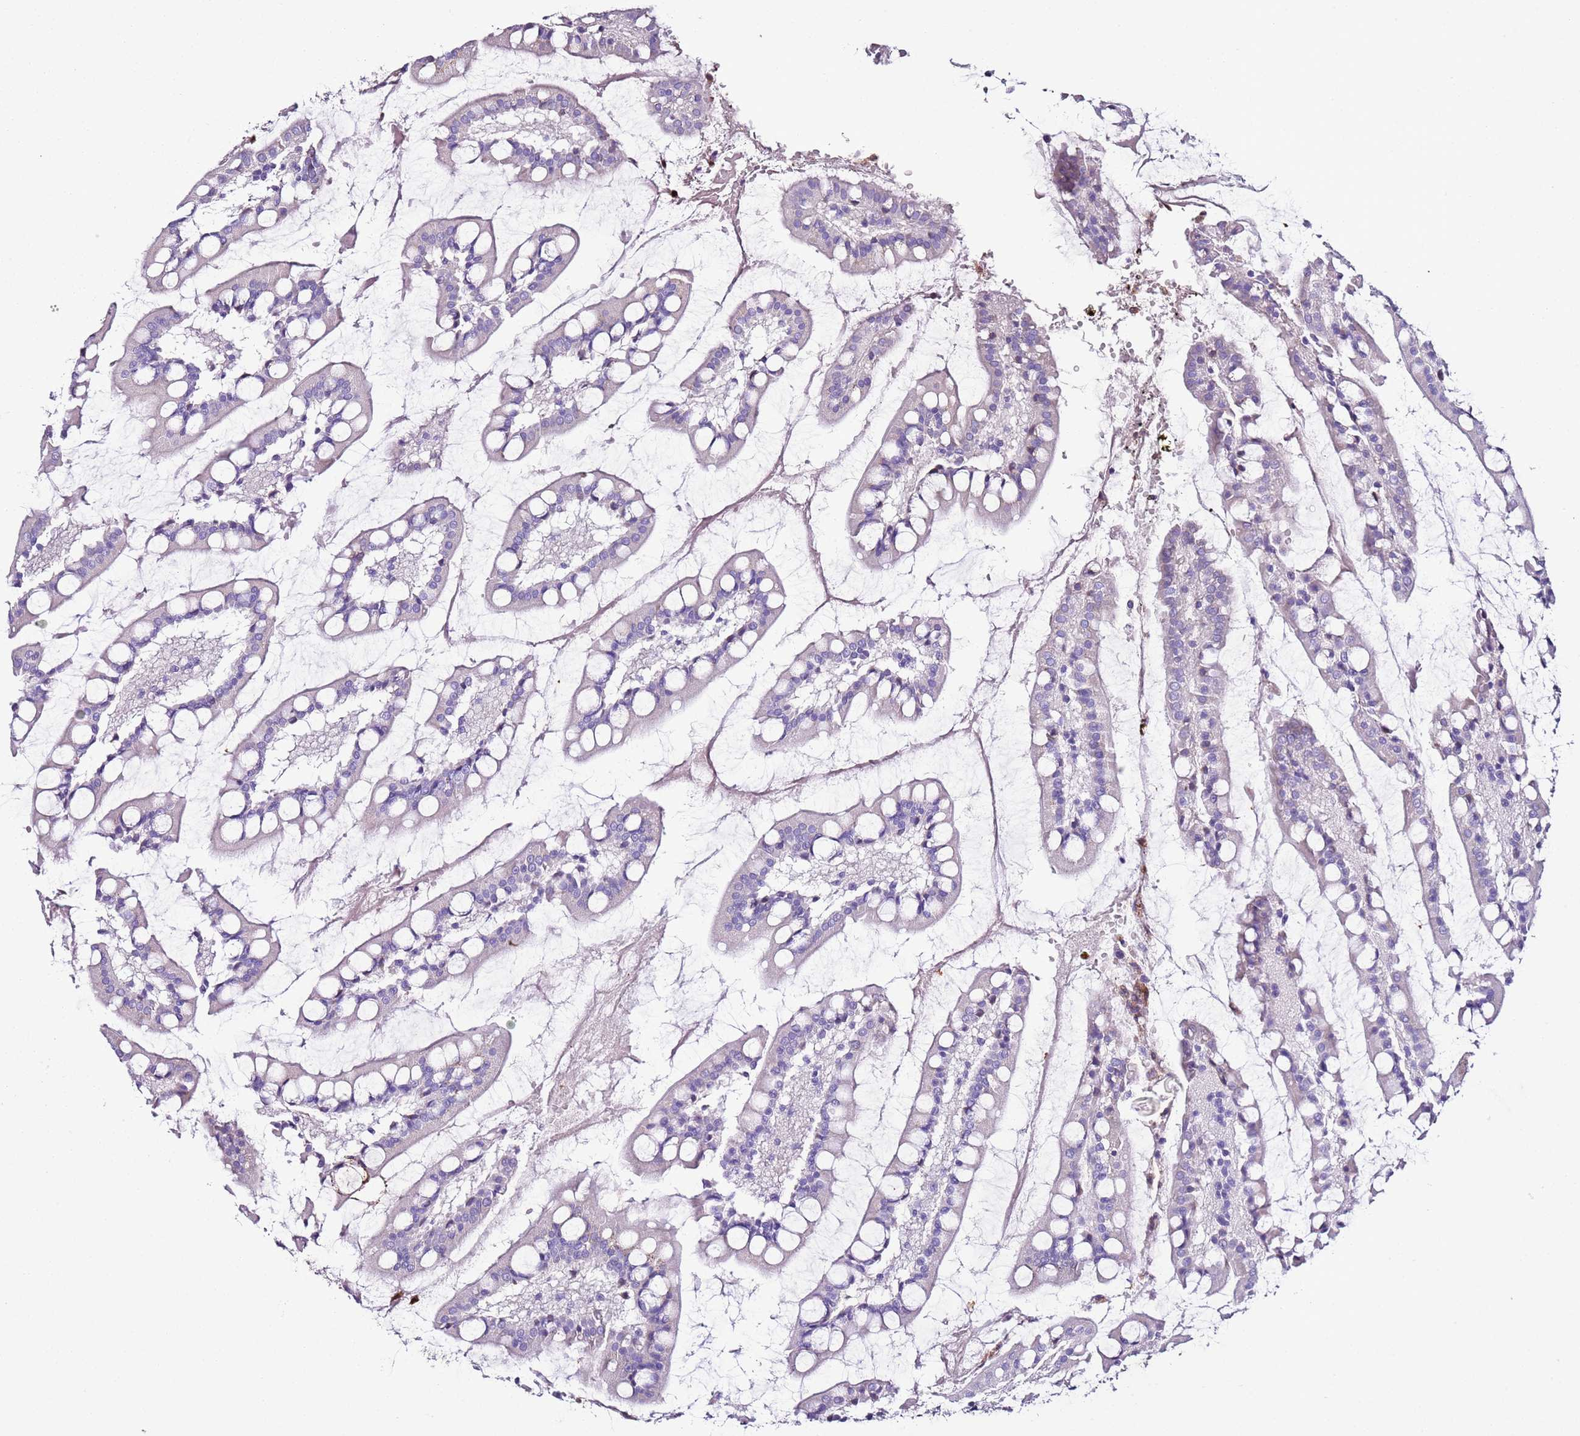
{"staining": {"intensity": "negative", "quantity": "none", "location": "none"}, "tissue": "small intestine", "cell_type": "Glandular cells", "image_type": "normal", "snomed": [{"axis": "morphology", "description": "Normal tissue, NOS"}, {"axis": "topography", "description": "Small intestine"}], "caption": "Protein analysis of benign small intestine reveals no significant expression in glandular cells.", "gene": "FAM174C", "patient": {"sex": "male", "age": 52}}